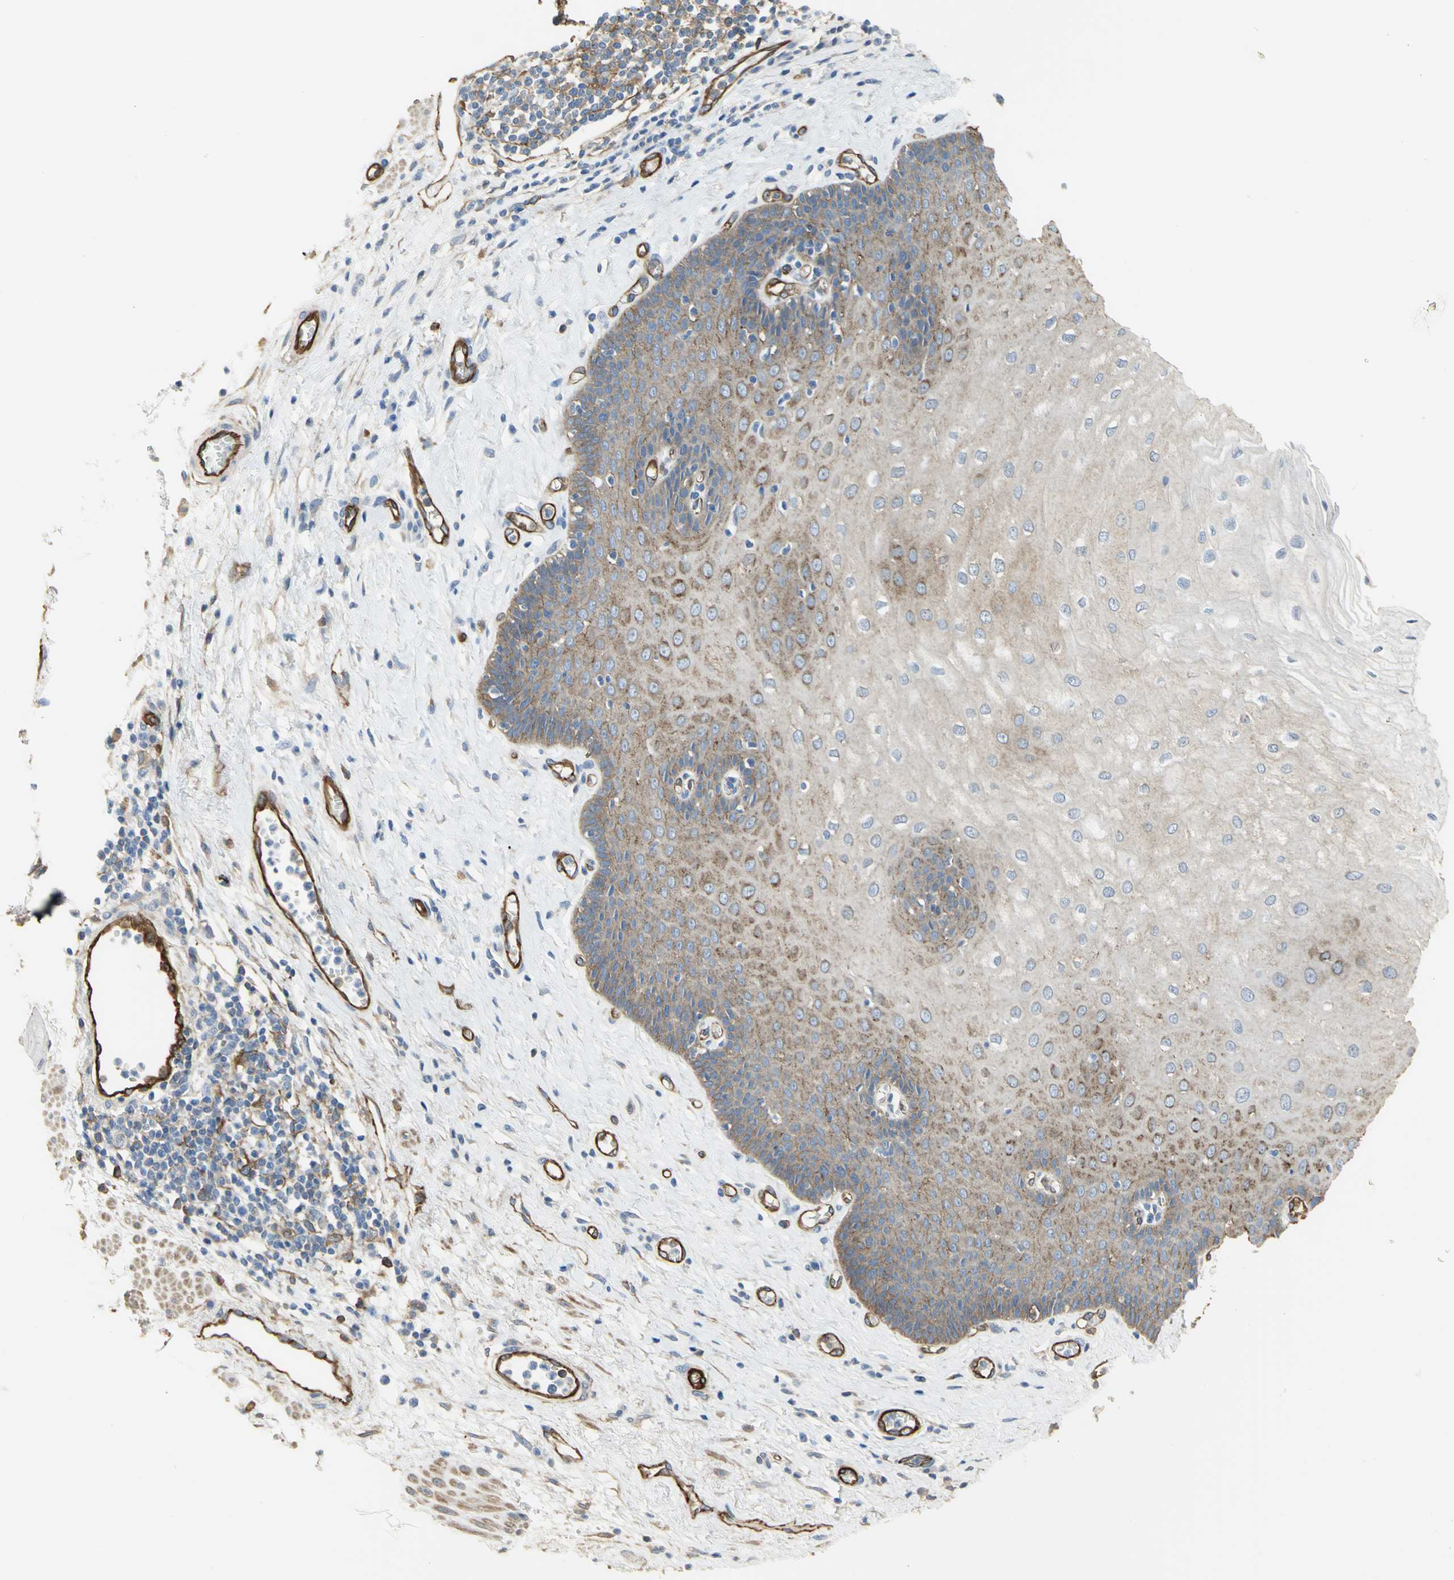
{"staining": {"intensity": "moderate", "quantity": ">75%", "location": "cytoplasmic/membranous"}, "tissue": "esophagus", "cell_type": "Squamous epithelial cells", "image_type": "normal", "snomed": [{"axis": "morphology", "description": "Normal tissue, NOS"}, {"axis": "morphology", "description": "Squamous cell carcinoma, NOS"}, {"axis": "topography", "description": "Esophagus"}], "caption": "Esophagus stained with a brown dye shows moderate cytoplasmic/membranous positive expression in about >75% of squamous epithelial cells.", "gene": "FLNB", "patient": {"sex": "male", "age": 65}}